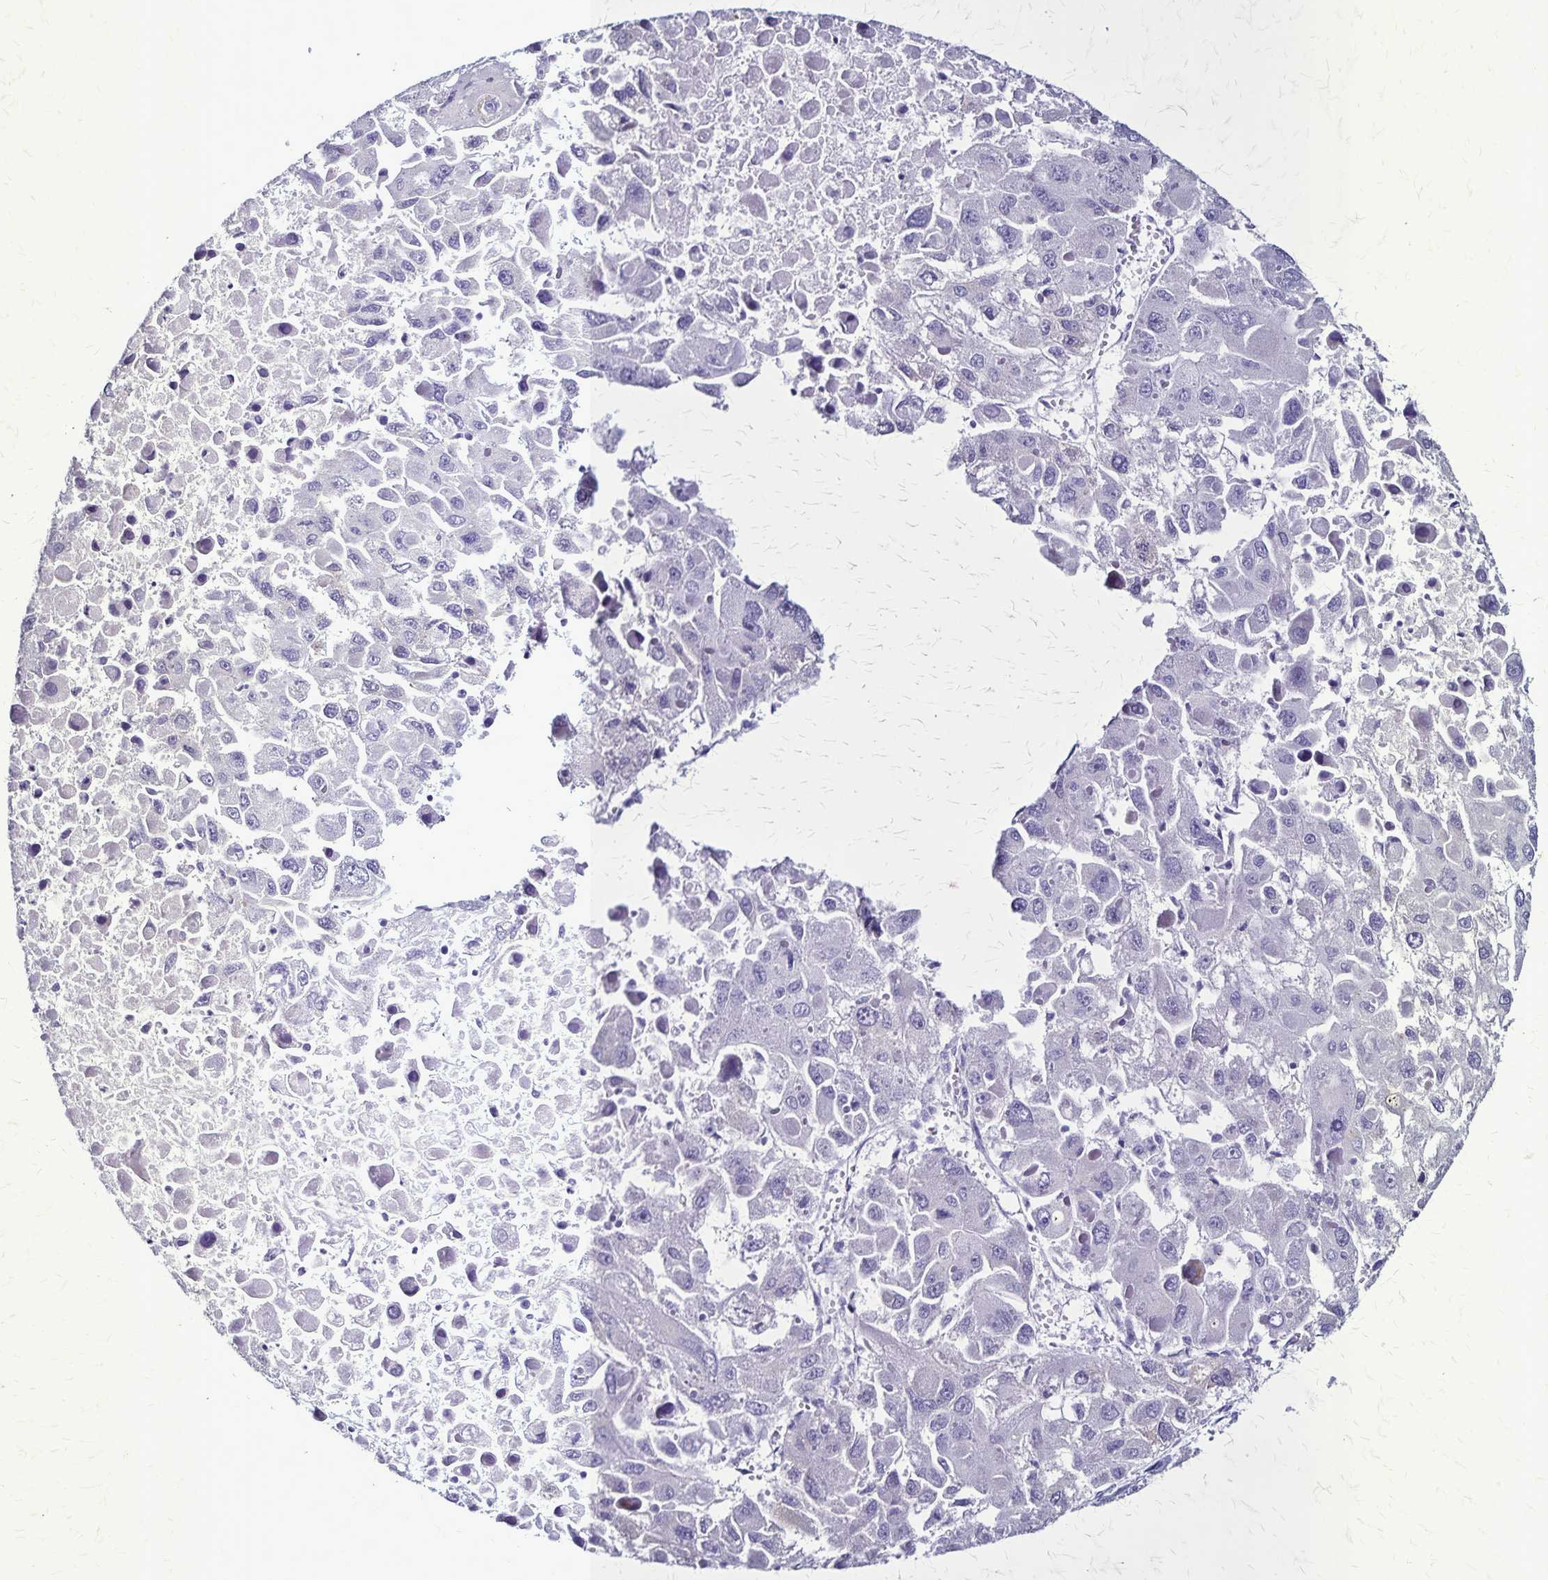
{"staining": {"intensity": "negative", "quantity": "none", "location": "none"}, "tissue": "liver cancer", "cell_type": "Tumor cells", "image_type": "cancer", "snomed": [{"axis": "morphology", "description": "Carcinoma, Hepatocellular, NOS"}, {"axis": "topography", "description": "Liver"}], "caption": "Liver cancer was stained to show a protein in brown. There is no significant expression in tumor cells. (DAB (3,3'-diaminobenzidine) IHC, high magnification).", "gene": "PLXNA4", "patient": {"sex": "female", "age": 41}}